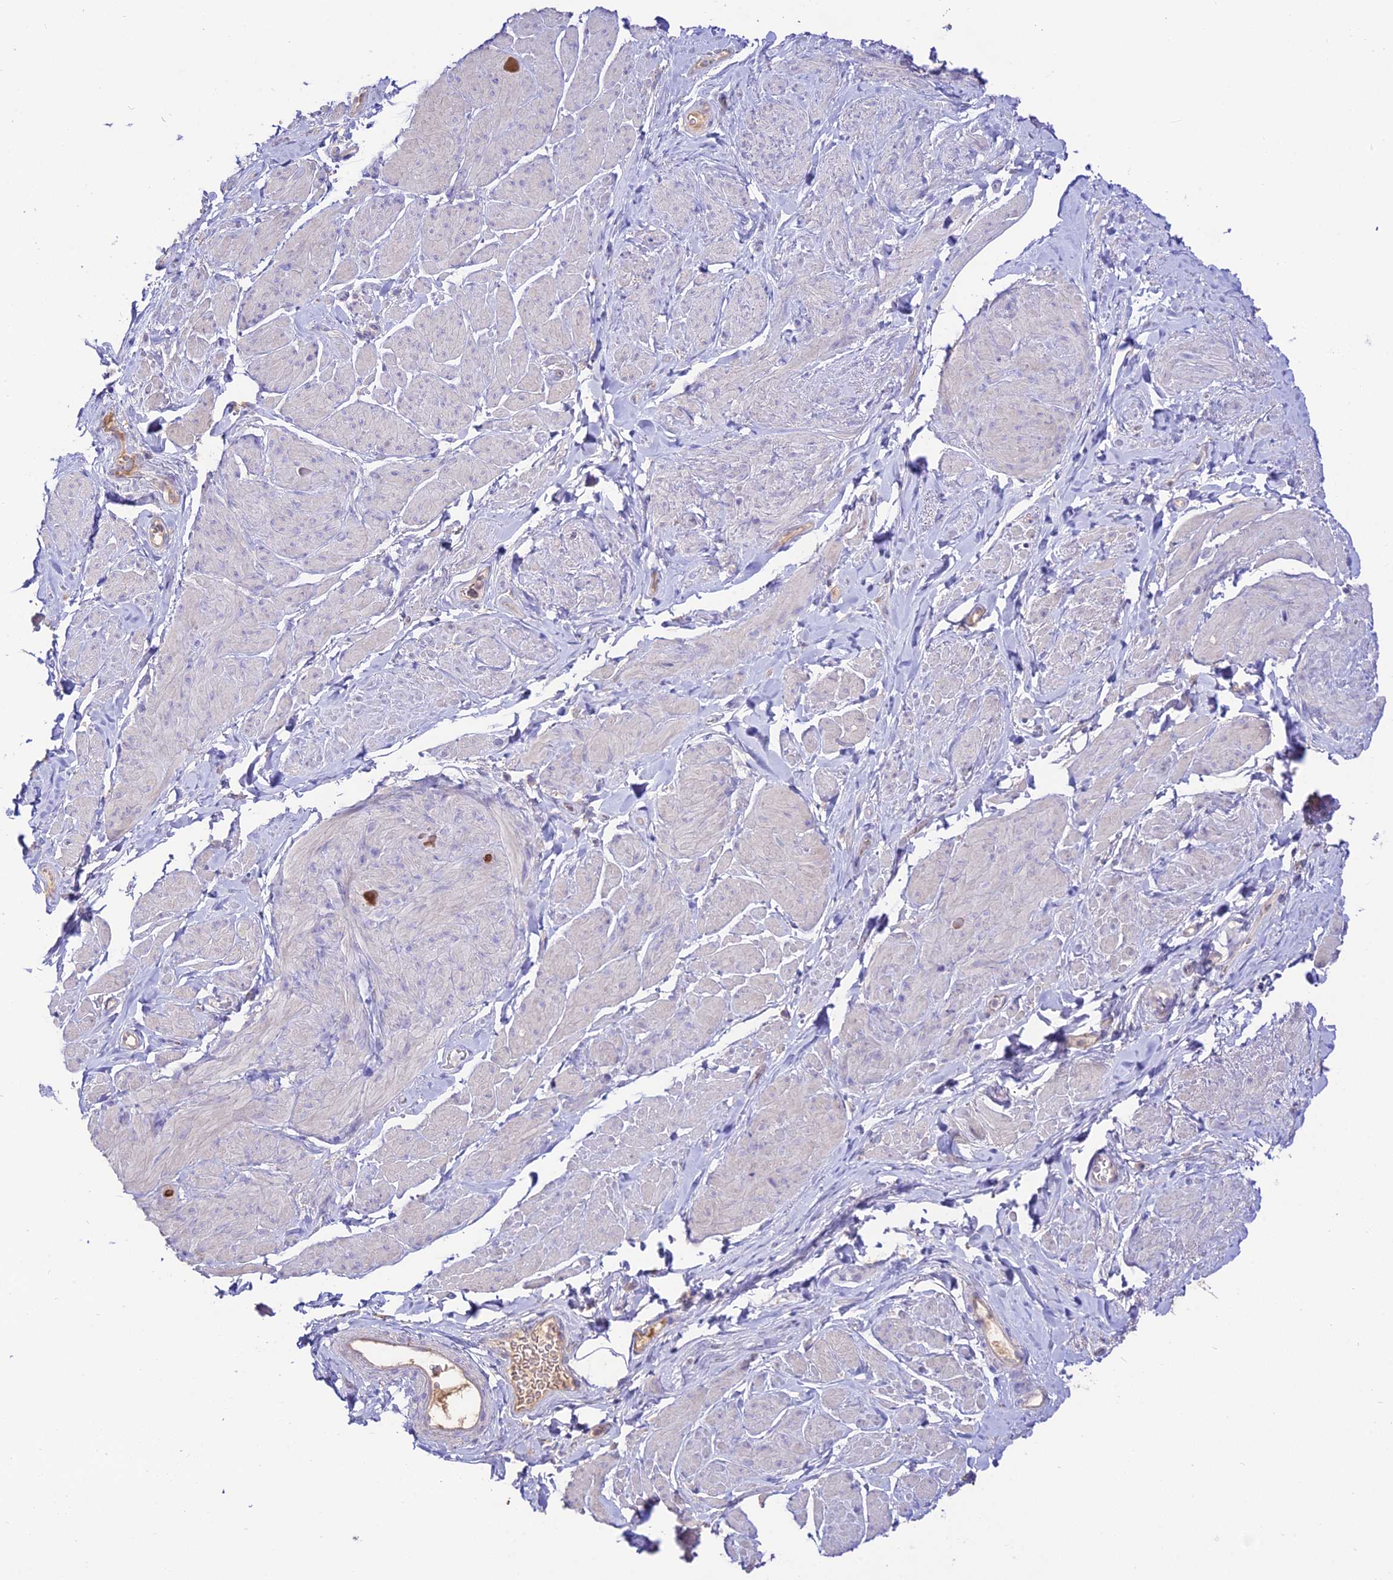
{"staining": {"intensity": "negative", "quantity": "none", "location": "none"}, "tissue": "smooth muscle", "cell_type": "Smooth muscle cells", "image_type": "normal", "snomed": [{"axis": "morphology", "description": "Normal tissue, NOS"}, {"axis": "topography", "description": "Smooth muscle"}, {"axis": "topography", "description": "Peripheral nerve tissue"}], "caption": "A photomicrograph of smooth muscle stained for a protein demonstrates no brown staining in smooth muscle cells. Nuclei are stained in blue.", "gene": "NLRP9", "patient": {"sex": "male", "age": 69}}